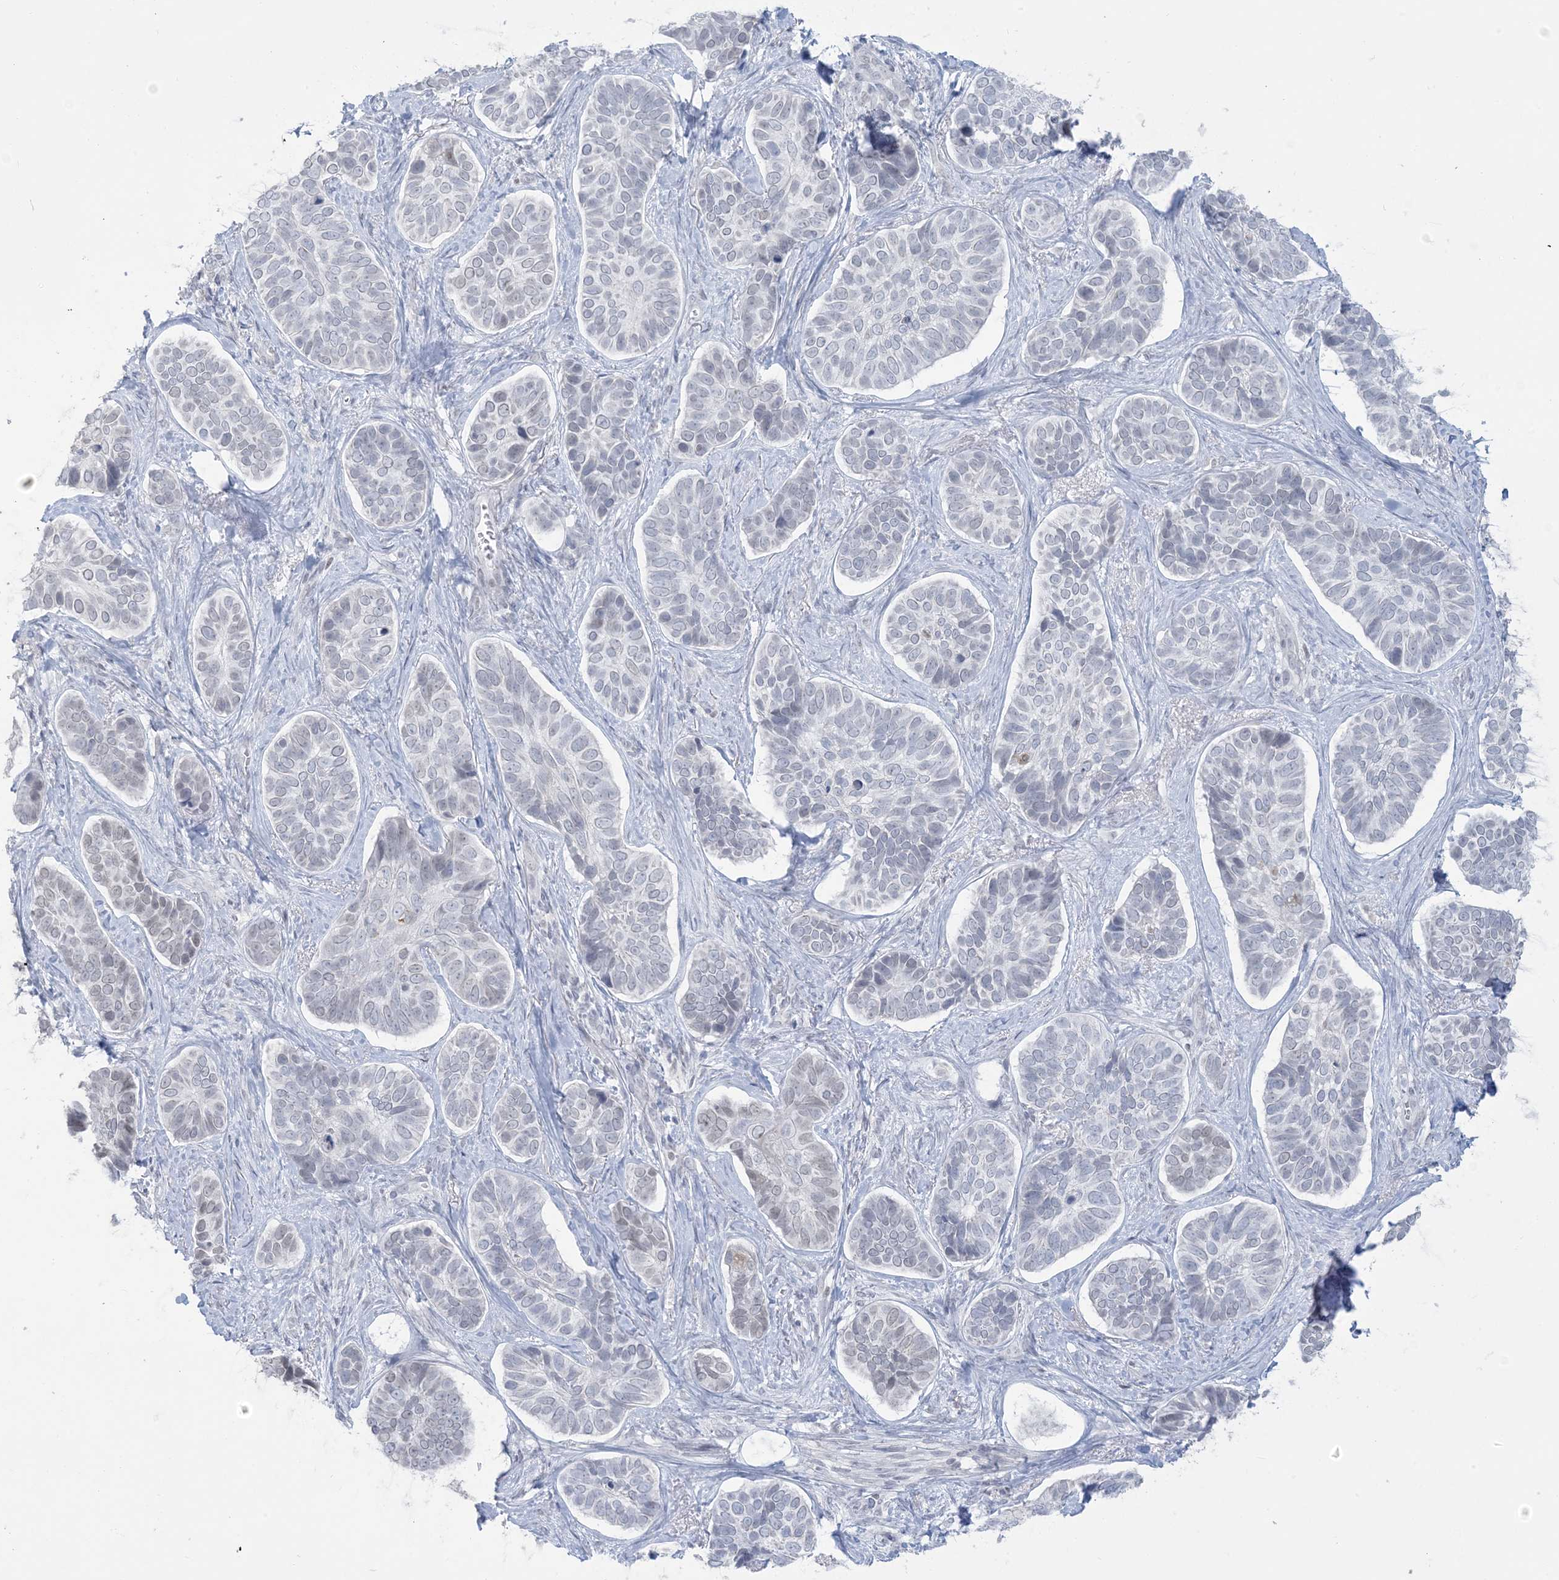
{"staining": {"intensity": "weak", "quantity": "<25%", "location": "nuclear"}, "tissue": "skin cancer", "cell_type": "Tumor cells", "image_type": "cancer", "snomed": [{"axis": "morphology", "description": "Basal cell carcinoma"}, {"axis": "topography", "description": "Skin"}], "caption": "An IHC image of skin cancer (basal cell carcinoma) is shown. There is no staining in tumor cells of skin cancer (basal cell carcinoma).", "gene": "HOMEZ", "patient": {"sex": "male", "age": 62}}